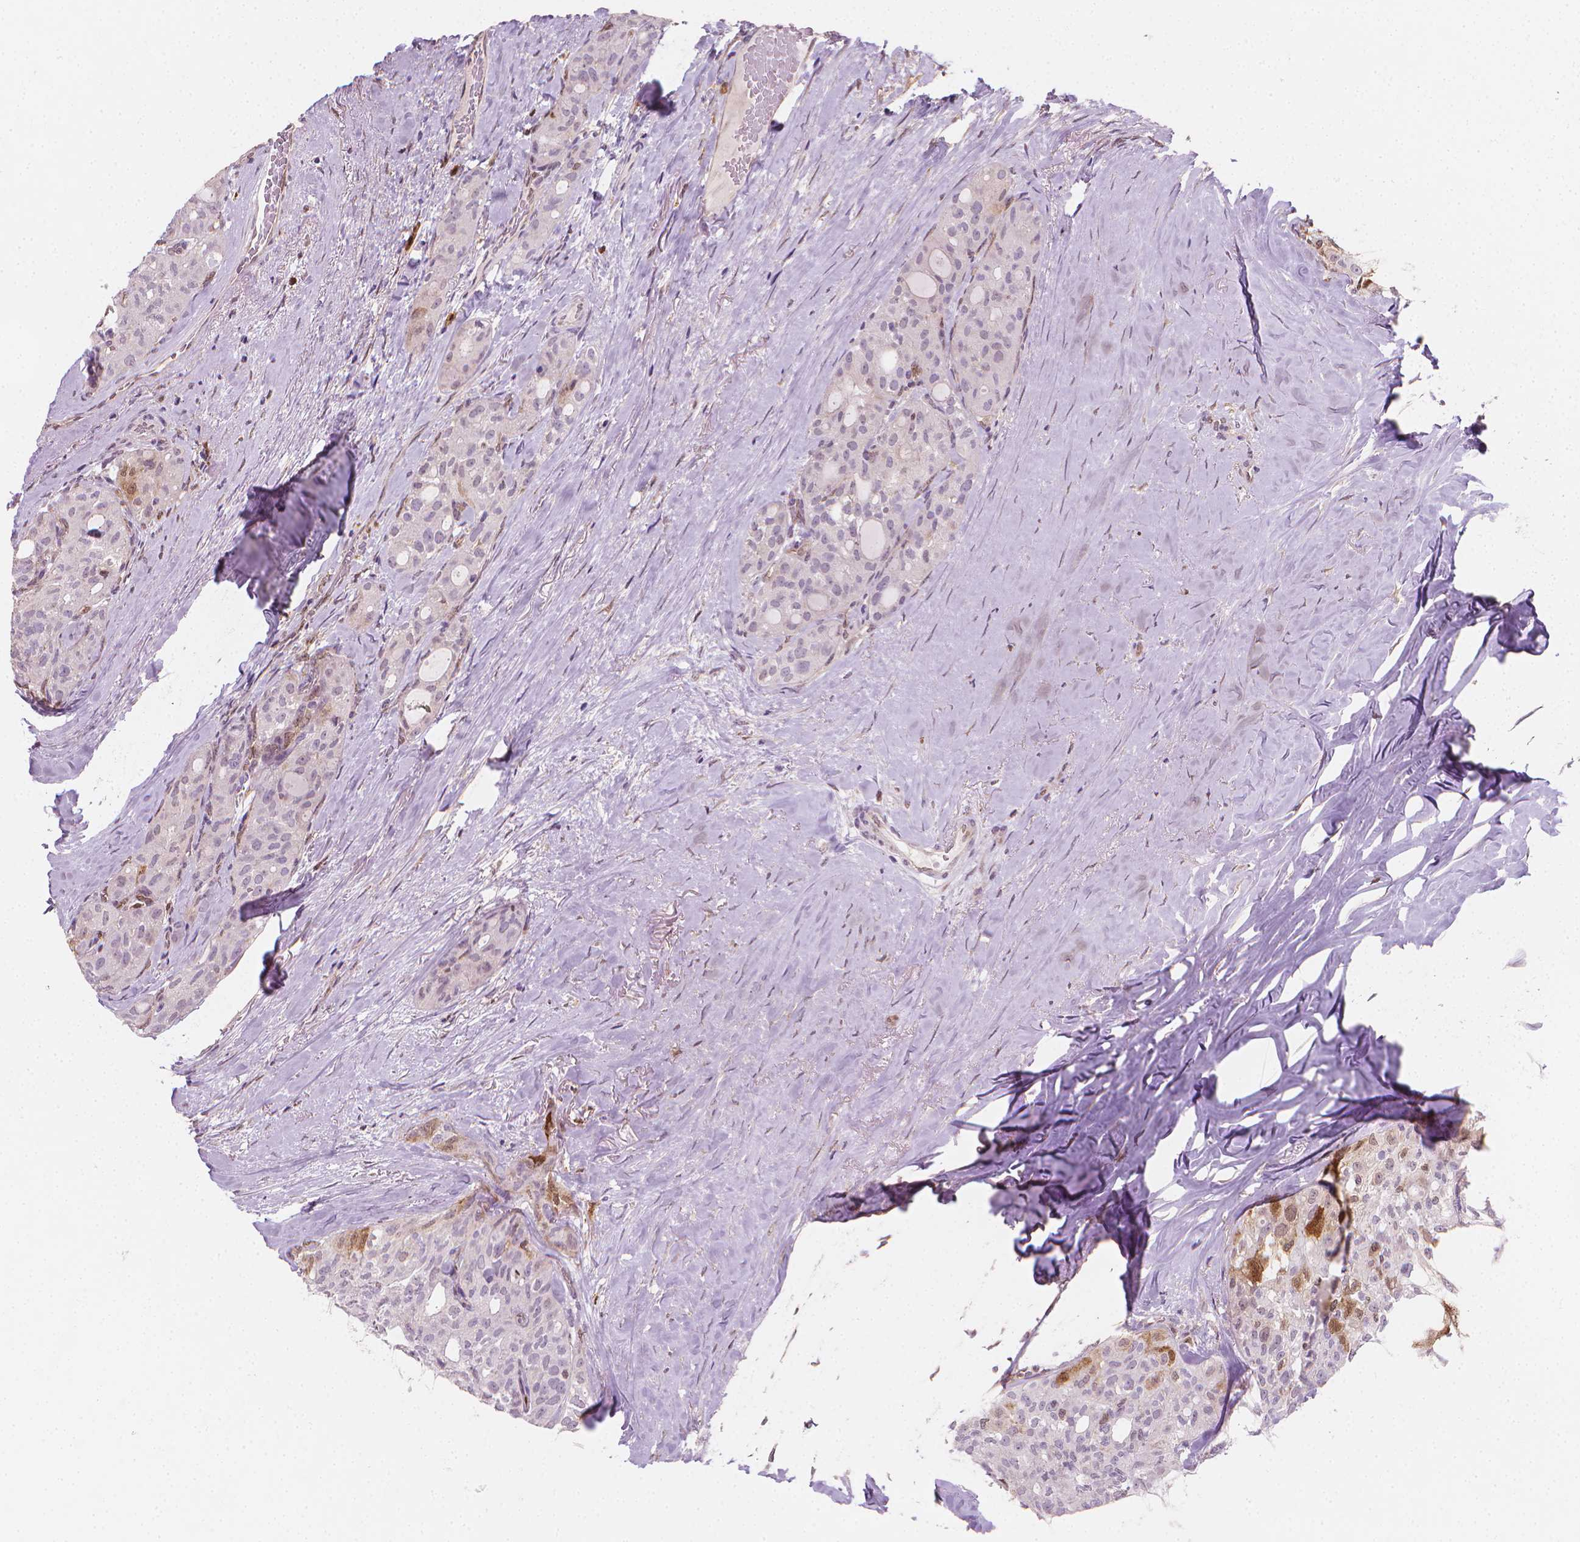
{"staining": {"intensity": "negative", "quantity": "none", "location": "none"}, "tissue": "thyroid cancer", "cell_type": "Tumor cells", "image_type": "cancer", "snomed": [{"axis": "morphology", "description": "Follicular adenoma carcinoma, NOS"}, {"axis": "topography", "description": "Thyroid gland"}], "caption": "IHC micrograph of thyroid cancer (follicular adenoma carcinoma) stained for a protein (brown), which displays no positivity in tumor cells. (Immunohistochemistry, brightfield microscopy, high magnification).", "gene": "TNFAIP2", "patient": {"sex": "male", "age": 75}}